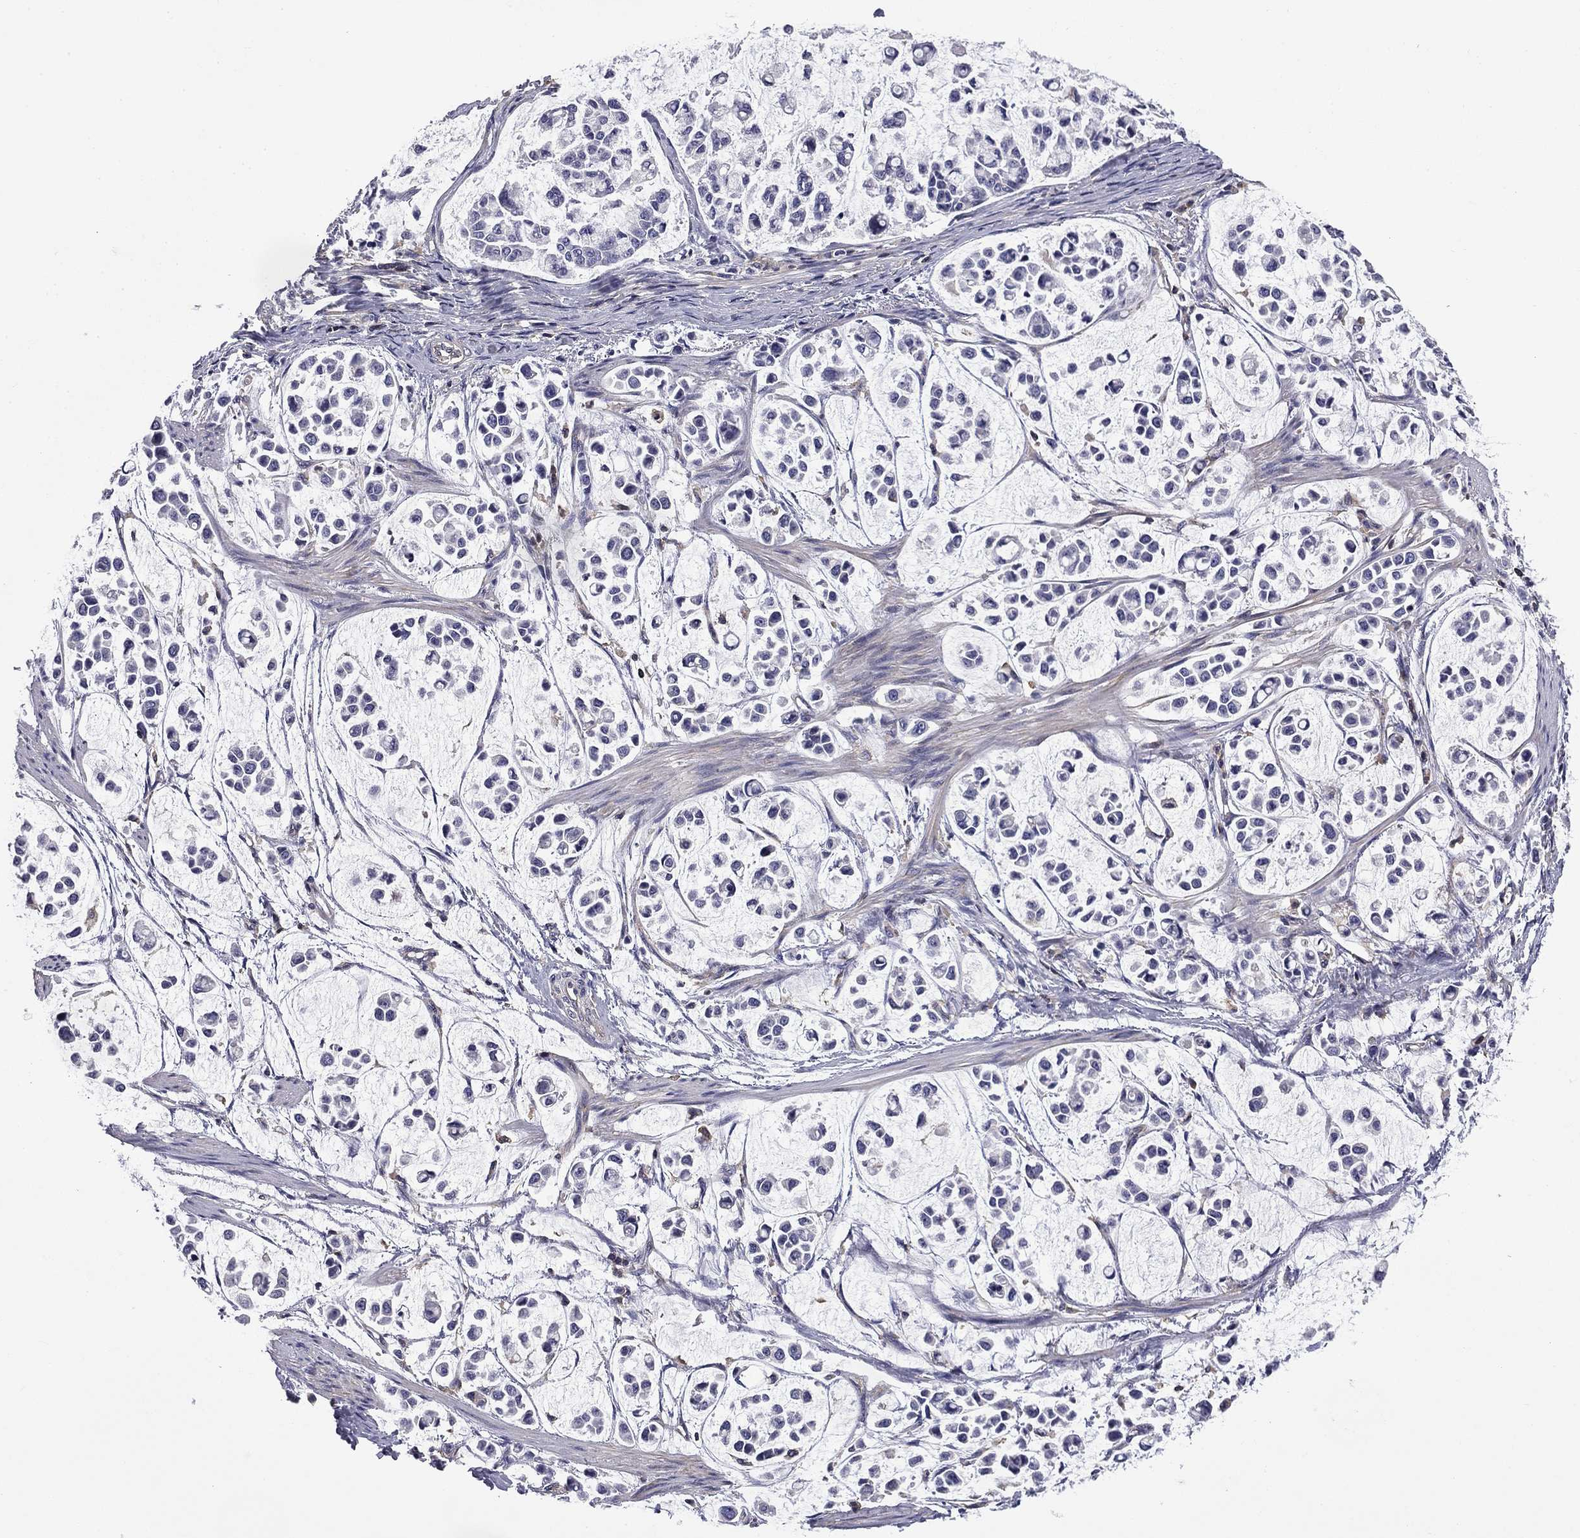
{"staining": {"intensity": "negative", "quantity": "none", "location": "none"}, "tissue": "stomach cancer", "cell_type": "Tumor cells", "image_type": "cancer", "snomed": [{"axis": "morphology", "description": "Adenocarcinoma, NOS"}, {"axis": "topography", "description": "Stomach"}], "caption": "Immunohistochemical staining of human stomach adenocarcinoma displays no significant positivity in tumor cells.", "gene": "ARHGAP45", "patient": {"sex": "male", "age": 82}}